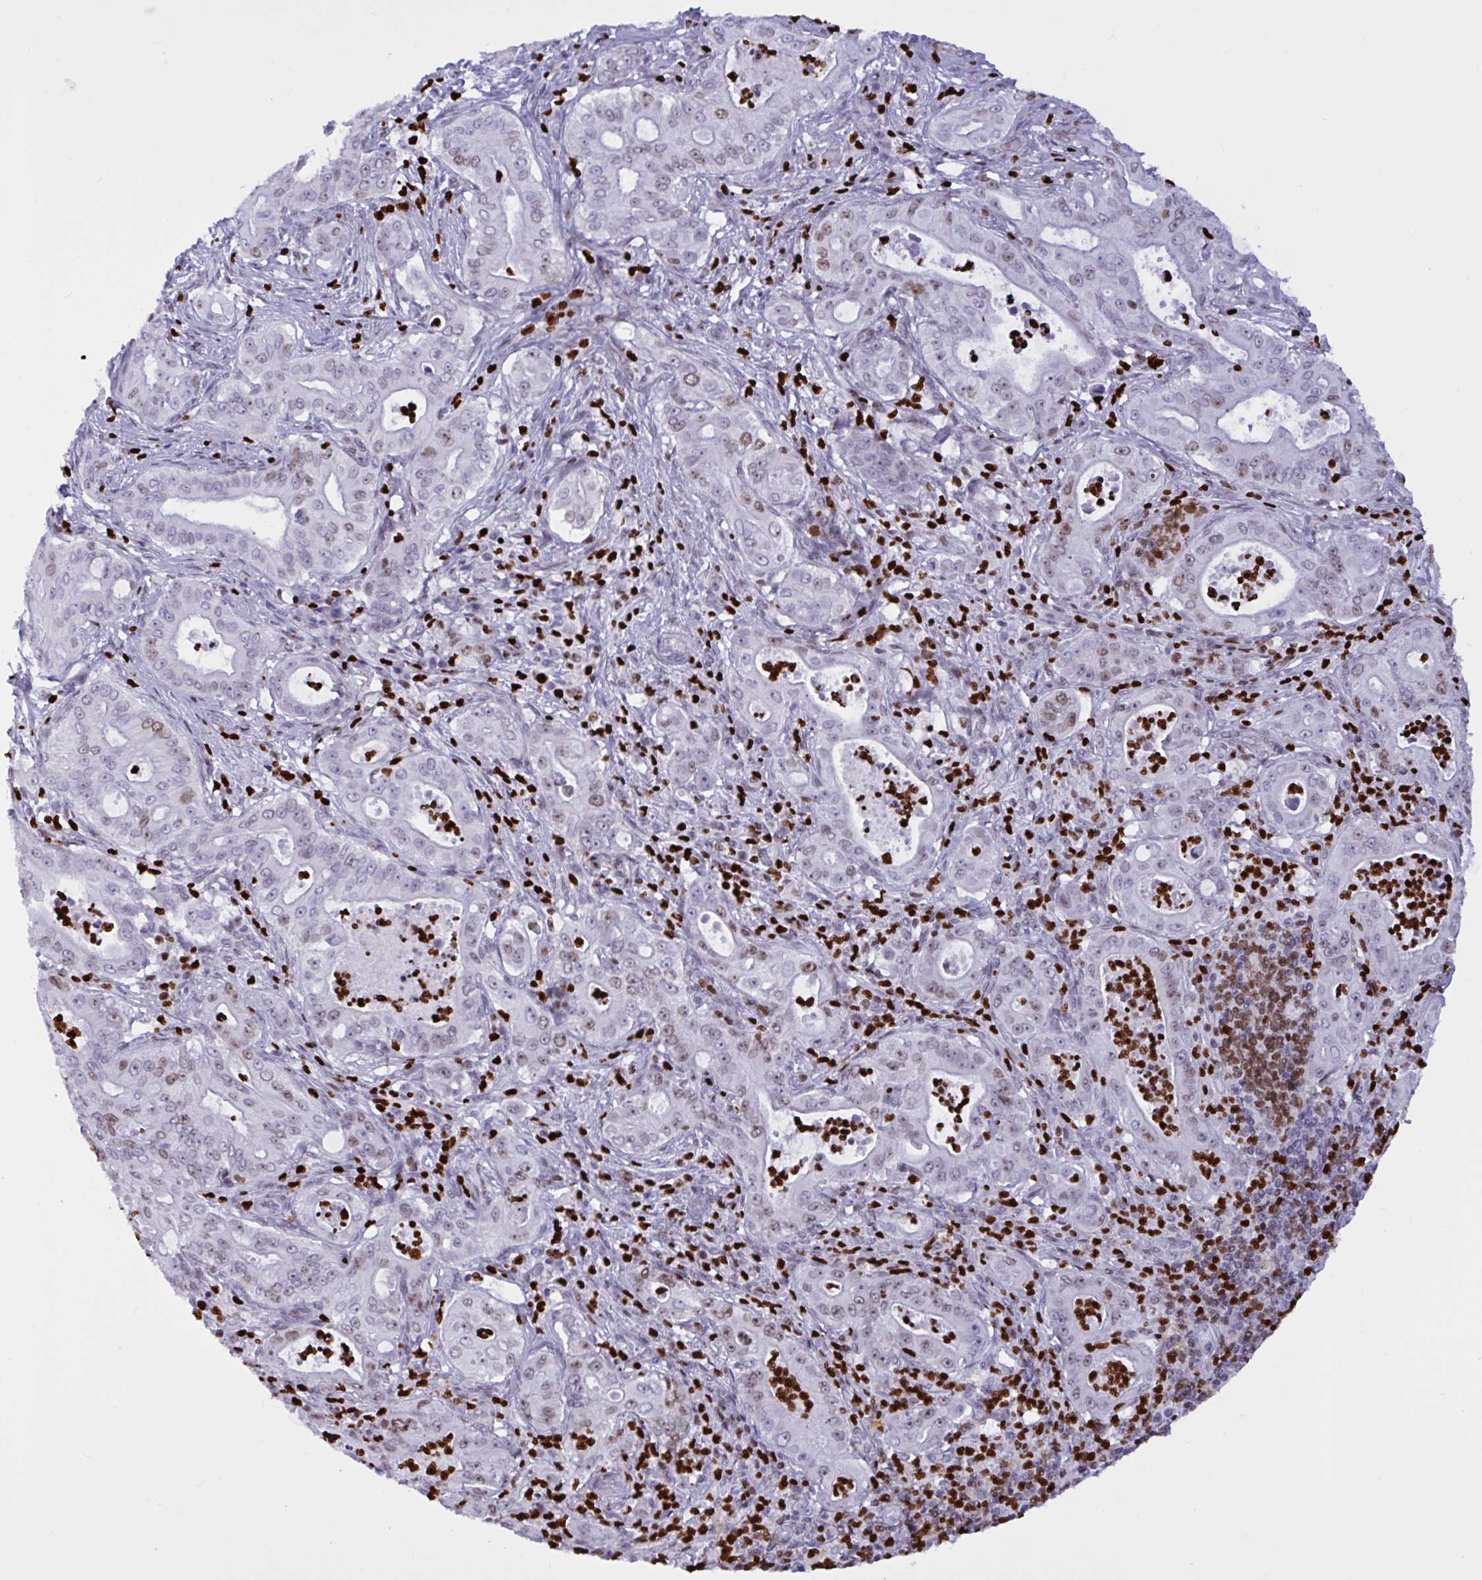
{"staining": {"intensity": "weak", "quantity": "<25%", "location": "nuclear"}, "tissue": "pancreatic cancer", "cell_type": "Tumor cells", "image_type": "cancer", "snomed": [{"axis": "morphology", "description": "Adenocarcinoma, NOS"}, {"axis": "topography", "description": "Pancreas"}], "caption": "There is no significant staining in tumor cells of pancreatic cancer.", "gene": "HMGB2", "patient": {"sex": "male", "age": 71}}